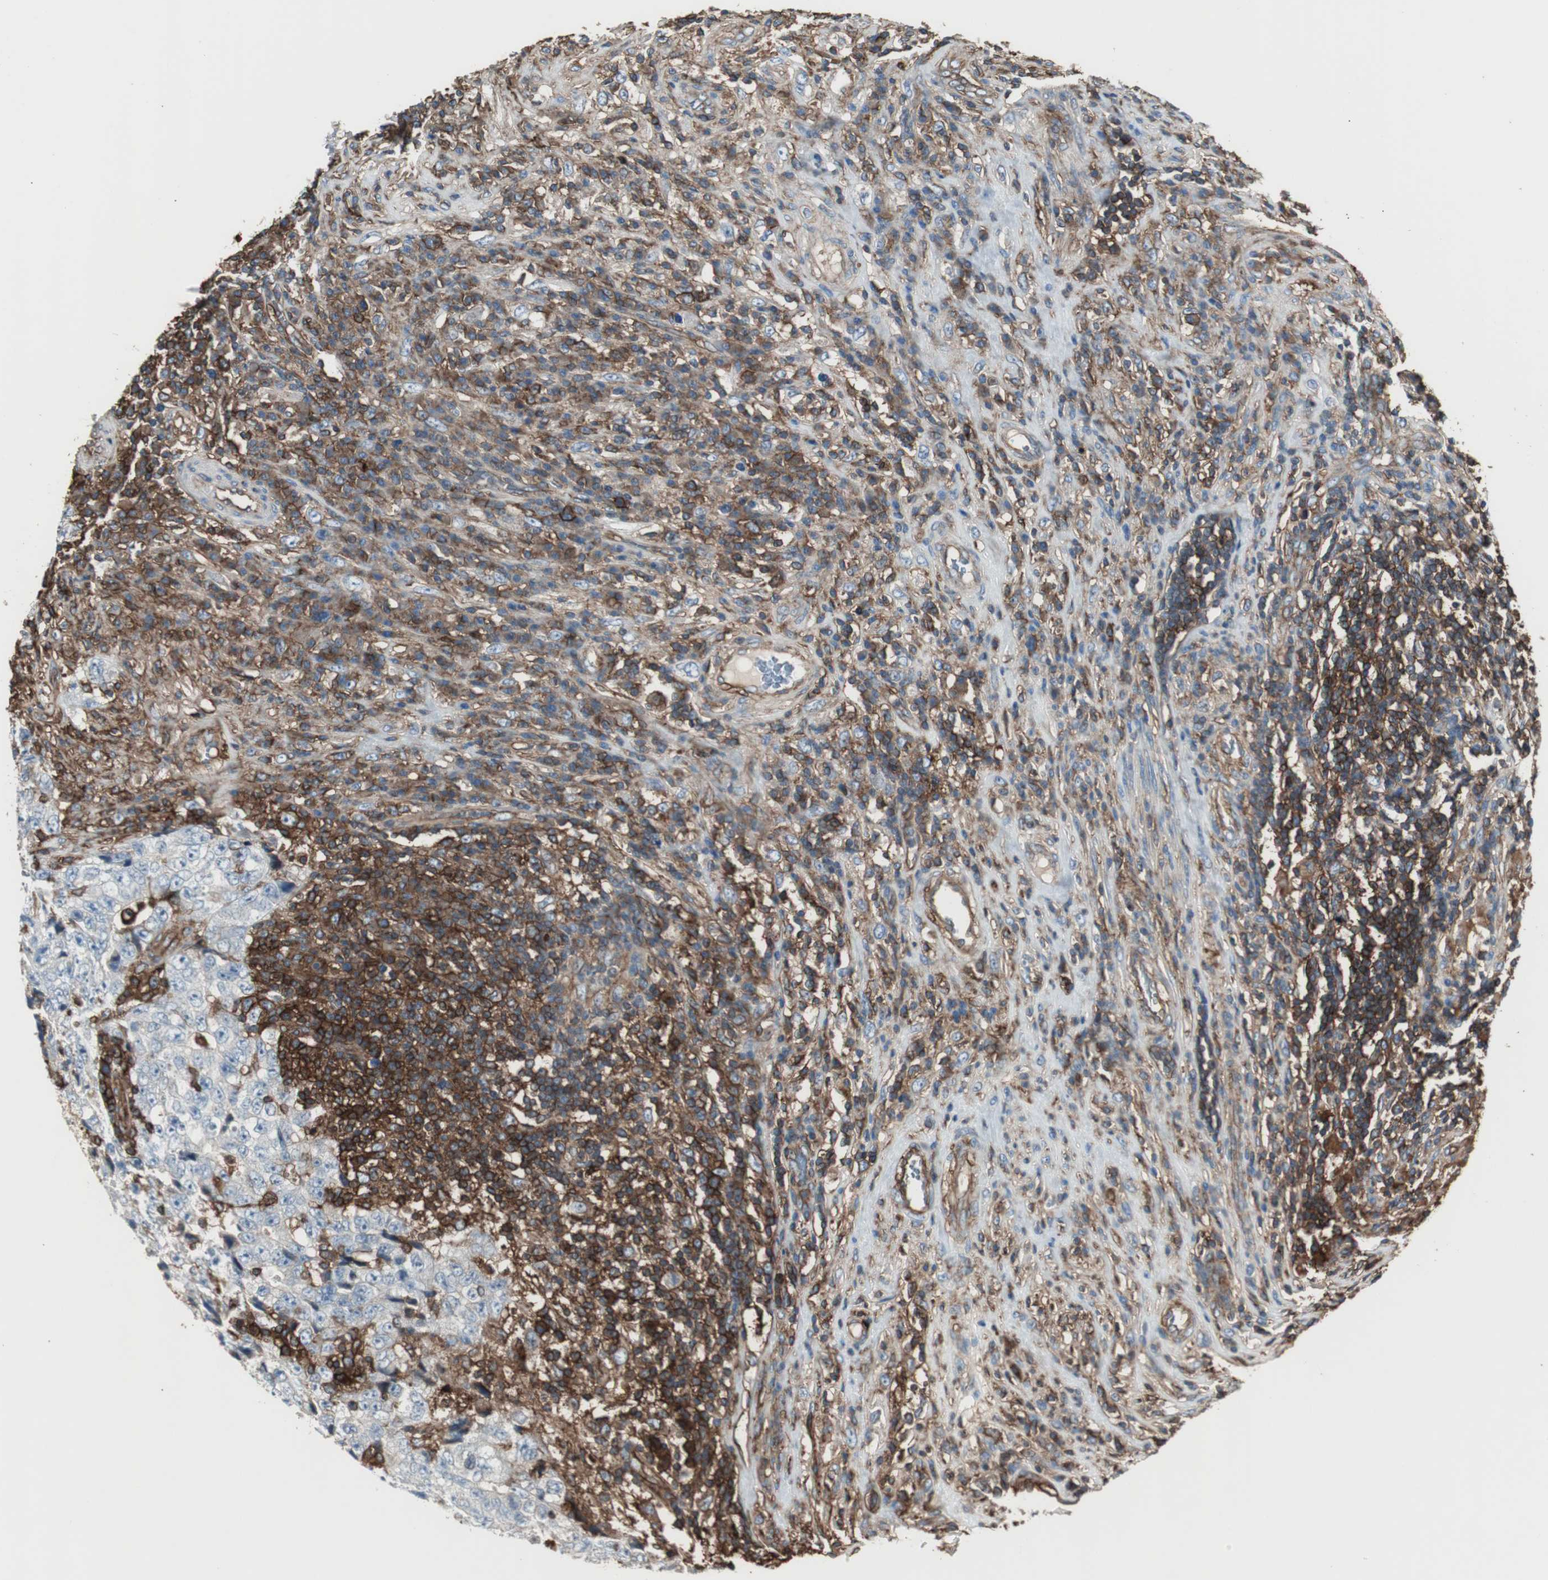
{"staining": {"intensity": "negative", "quantity": "none", "location": "none"}, "tissue": "testis cancer", "cell_type": "Tumor cells", "image_type": "cancer", "snomed": [{"axis": "morphology", "description": "Necrosis, NOS"}, {"axis": "morphology", "description": "Carcinoma, Embryonal, NOS"}, {"axis": "topography", "description": "Testis"}], "caption": "An immunohistochemistry histopathology image of testis cancer (embryonal carcinoma) is shown. There is no staining in tumor cells of testis cancer (embryonal carcinoma). (Stains: DAB (3,3'-diaminobenzidine) immunohistochemistry with hematoxylin counter stain, Microscopy: brightfield microscopy at high magnification).", "gene": "B2M", "patient": {"sex": "male", "age": 19}}